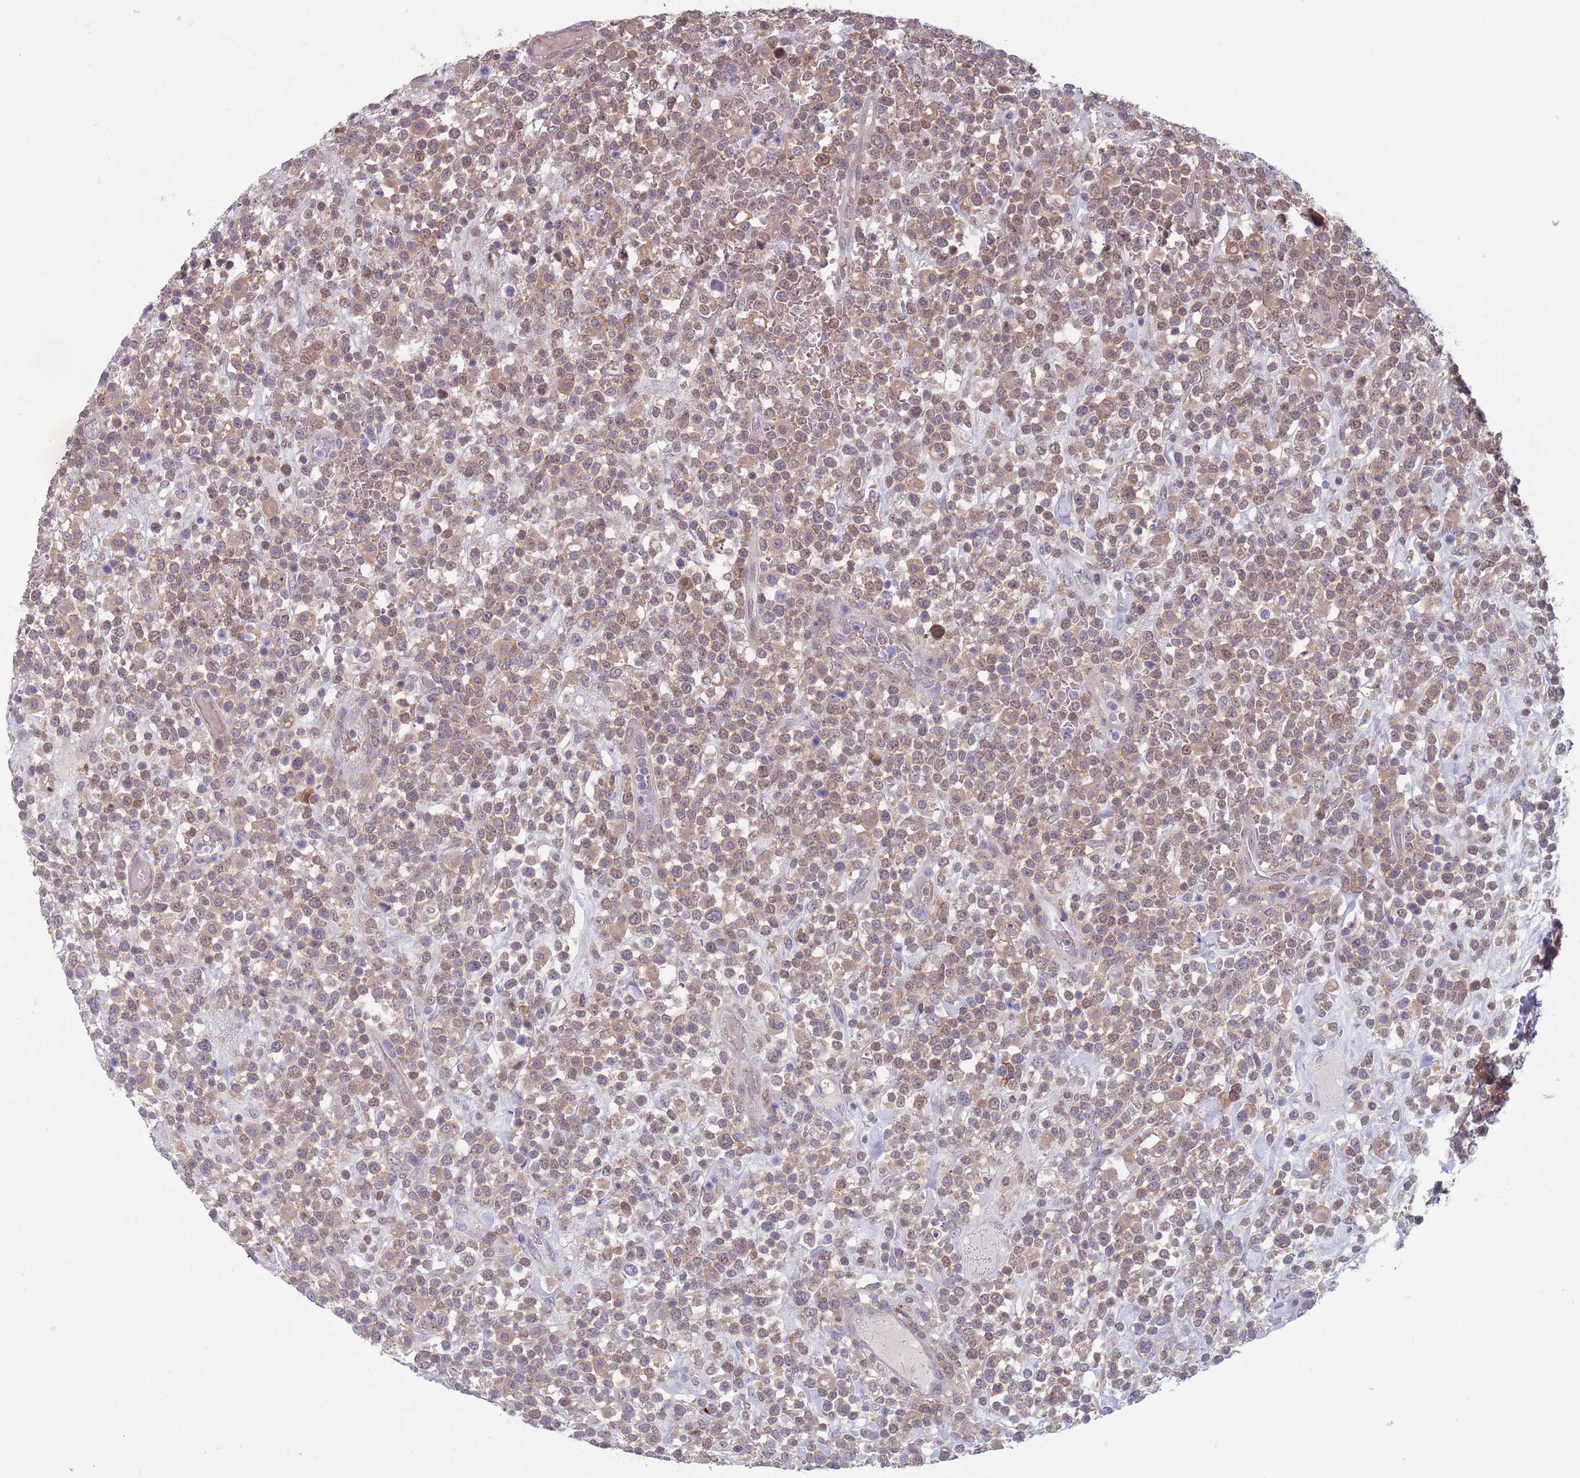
{"staining": {"intensity": "moderate", "quantity": ">75%", "location": "cytoplasmic/membranous,nuclear"}, "tissue": "lymphoma", "cell_type": "Tumor cells", "image_type": "cancer", "snomed": [{"axis": "morphology", "description": "Malignant lymphoma, non-Hodgkin's type, High grade"}, {"axis": "topography", "description": "Colon"}], "caption": "Immunohistochemistry of human lymphoma demonstrates medium levels of moderate cytoplasmic/membranous and nuclear positivity in approximately >75% of tumor cells.", "gene": "CLNS1A", "patient": {"sex": "female", "age": 53}}